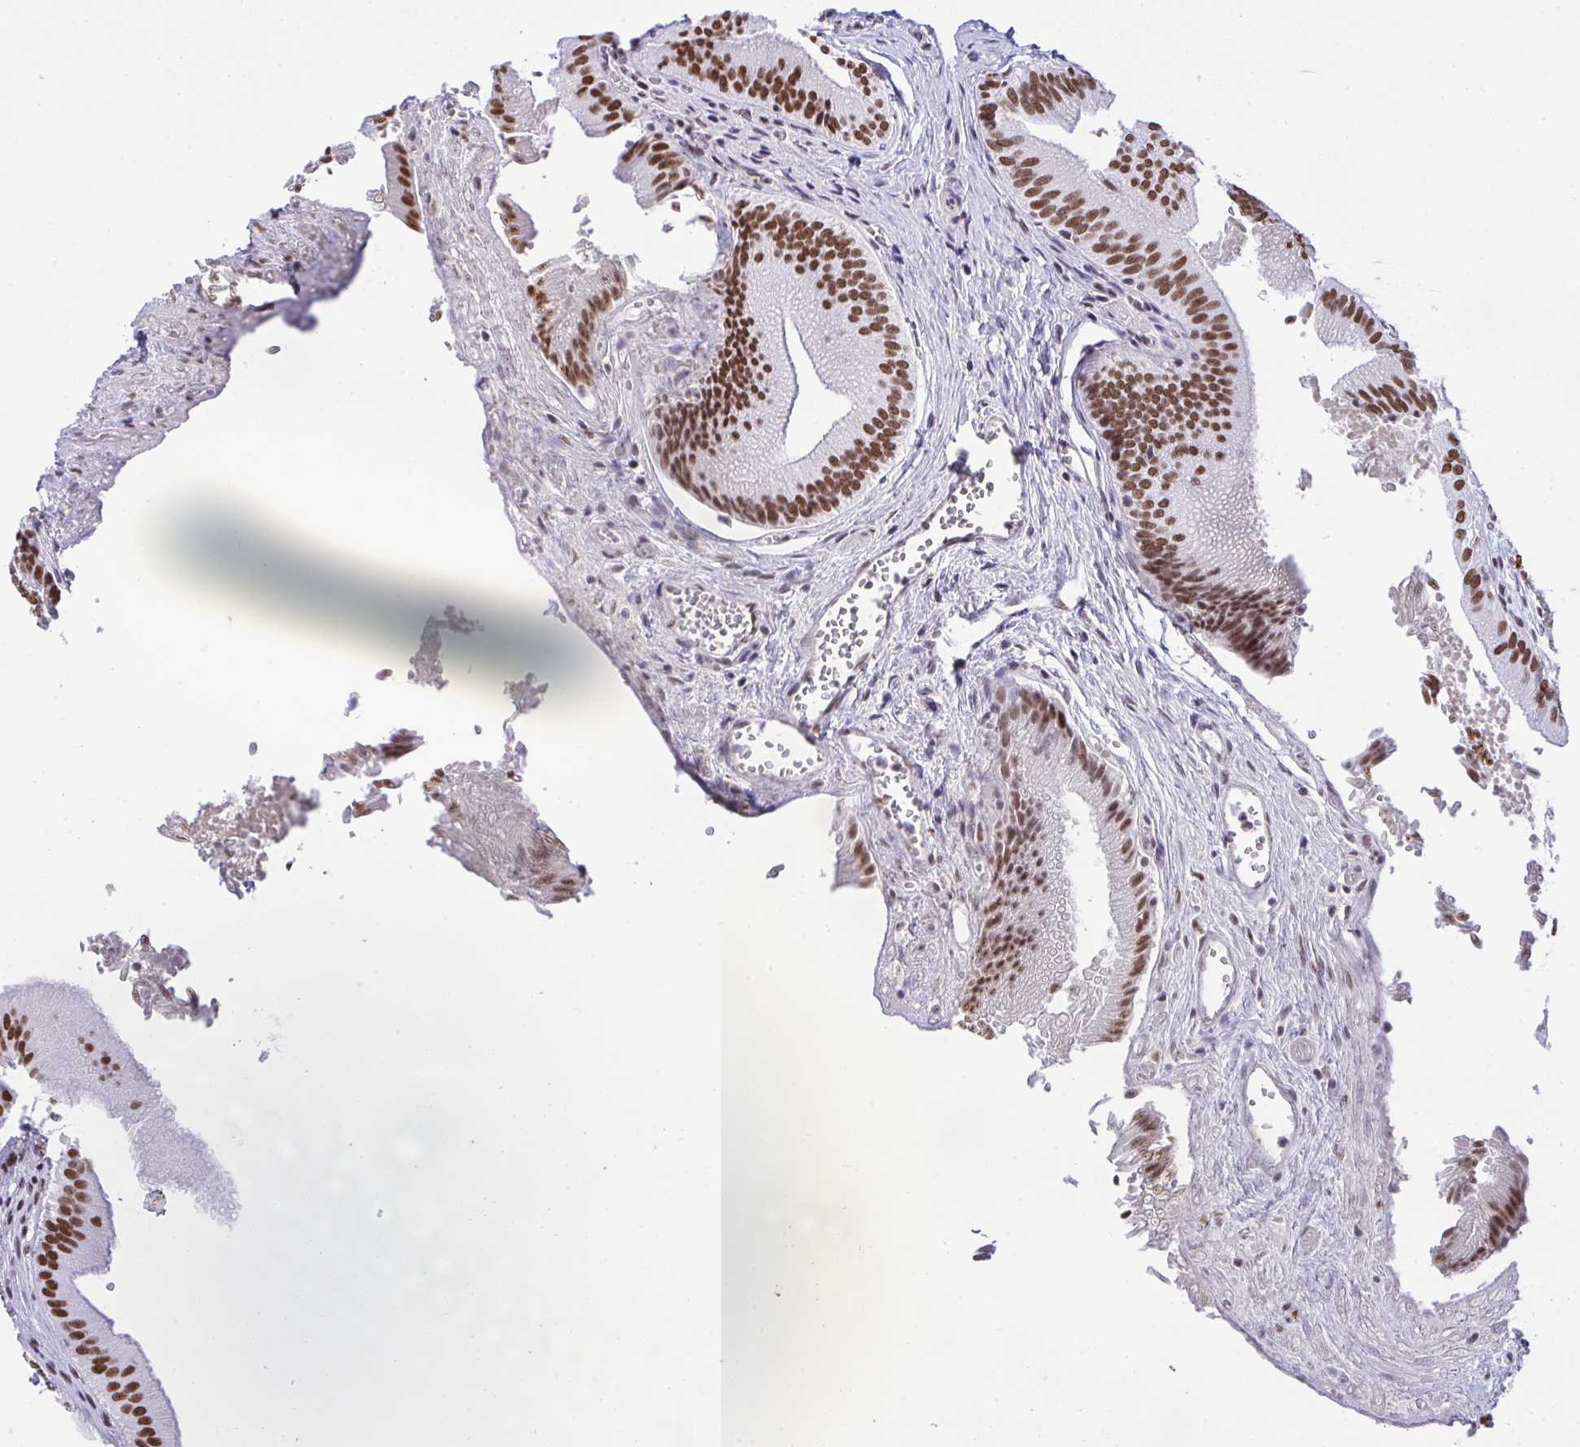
{"staining": {"intensity": "strong", "quantity": ">75%", "location": "nuclear"}, "tissue": "gallbladder", "cell_type": "Glandular cells", "image_type": "normal", "snomed": [{"axis": "morphology", "description": "Normal tissue, NOS"}, {"axis": "topography", "description": "Gallbladder"}], "caption": "A brown stain highlights strong nuclear expression of a protein in glandular cells of normal human gallbladder. The protein is shown in brown color, while the nuclei are stained blue.", "gene": "DDX52", "patient": {"sex": "male", "age": 17}}